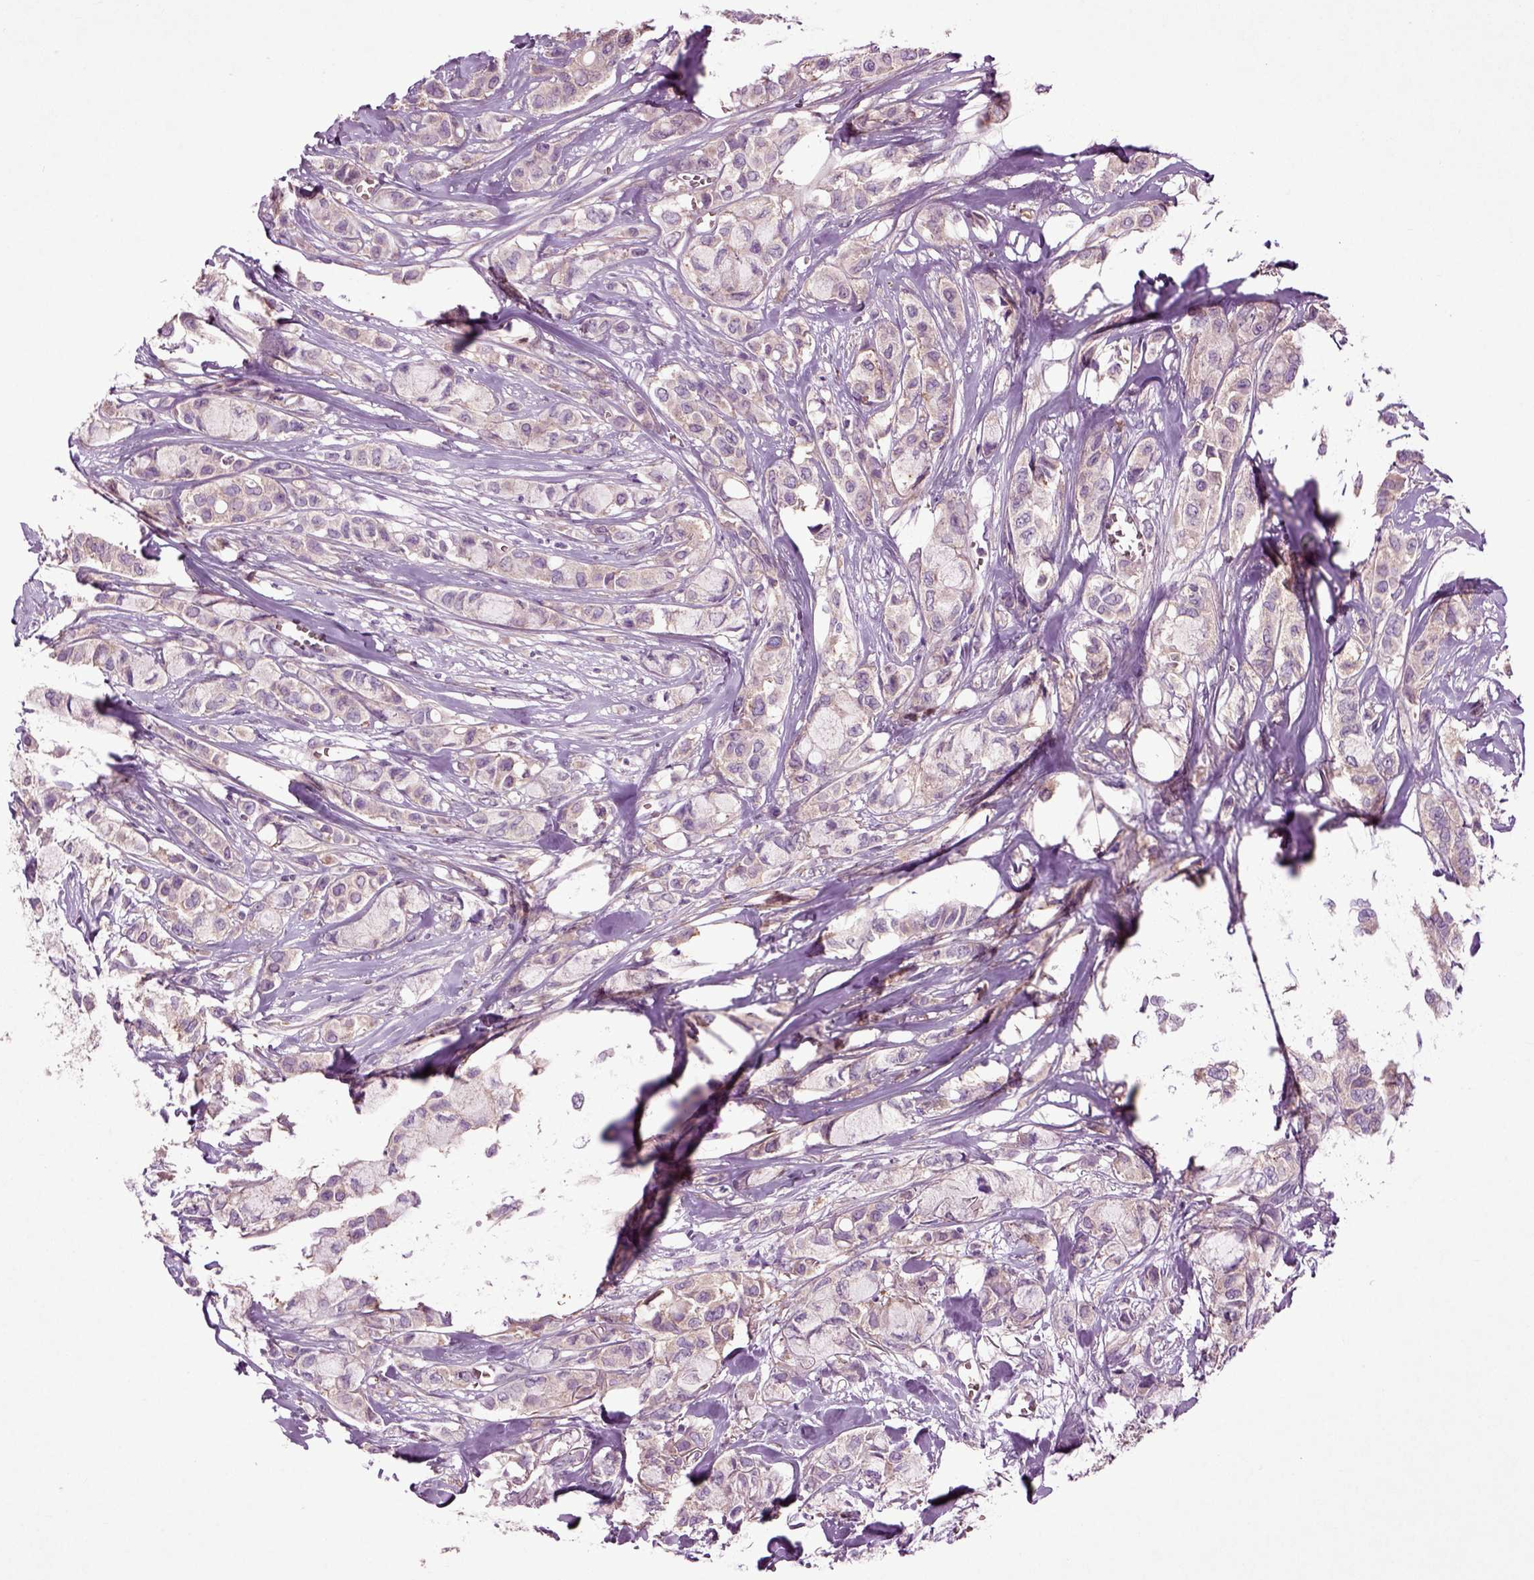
{"staining": {"intensity": "weak", "quantity": "<25%", "location": "cytoplasmic/membranous"}, "tissue": "breast cancer", "cell_type": "Tumor cells", "image_type": "cancer", "snomed": [{"axis": "morphology", "description": "Duct carcinoma"}, {"axis": "topography", "description": "Breast"}], "caption": "Micrograph shows no significant protein expression in tumor cells of infiltrating ductal carcinoma (breast). (DAB (3,3'-diaminobenzidine) IHC visualized using brightfield microscopy, high magnification).", "gene": "SPON1", "patient": {"sex": "female", "age": 85}}